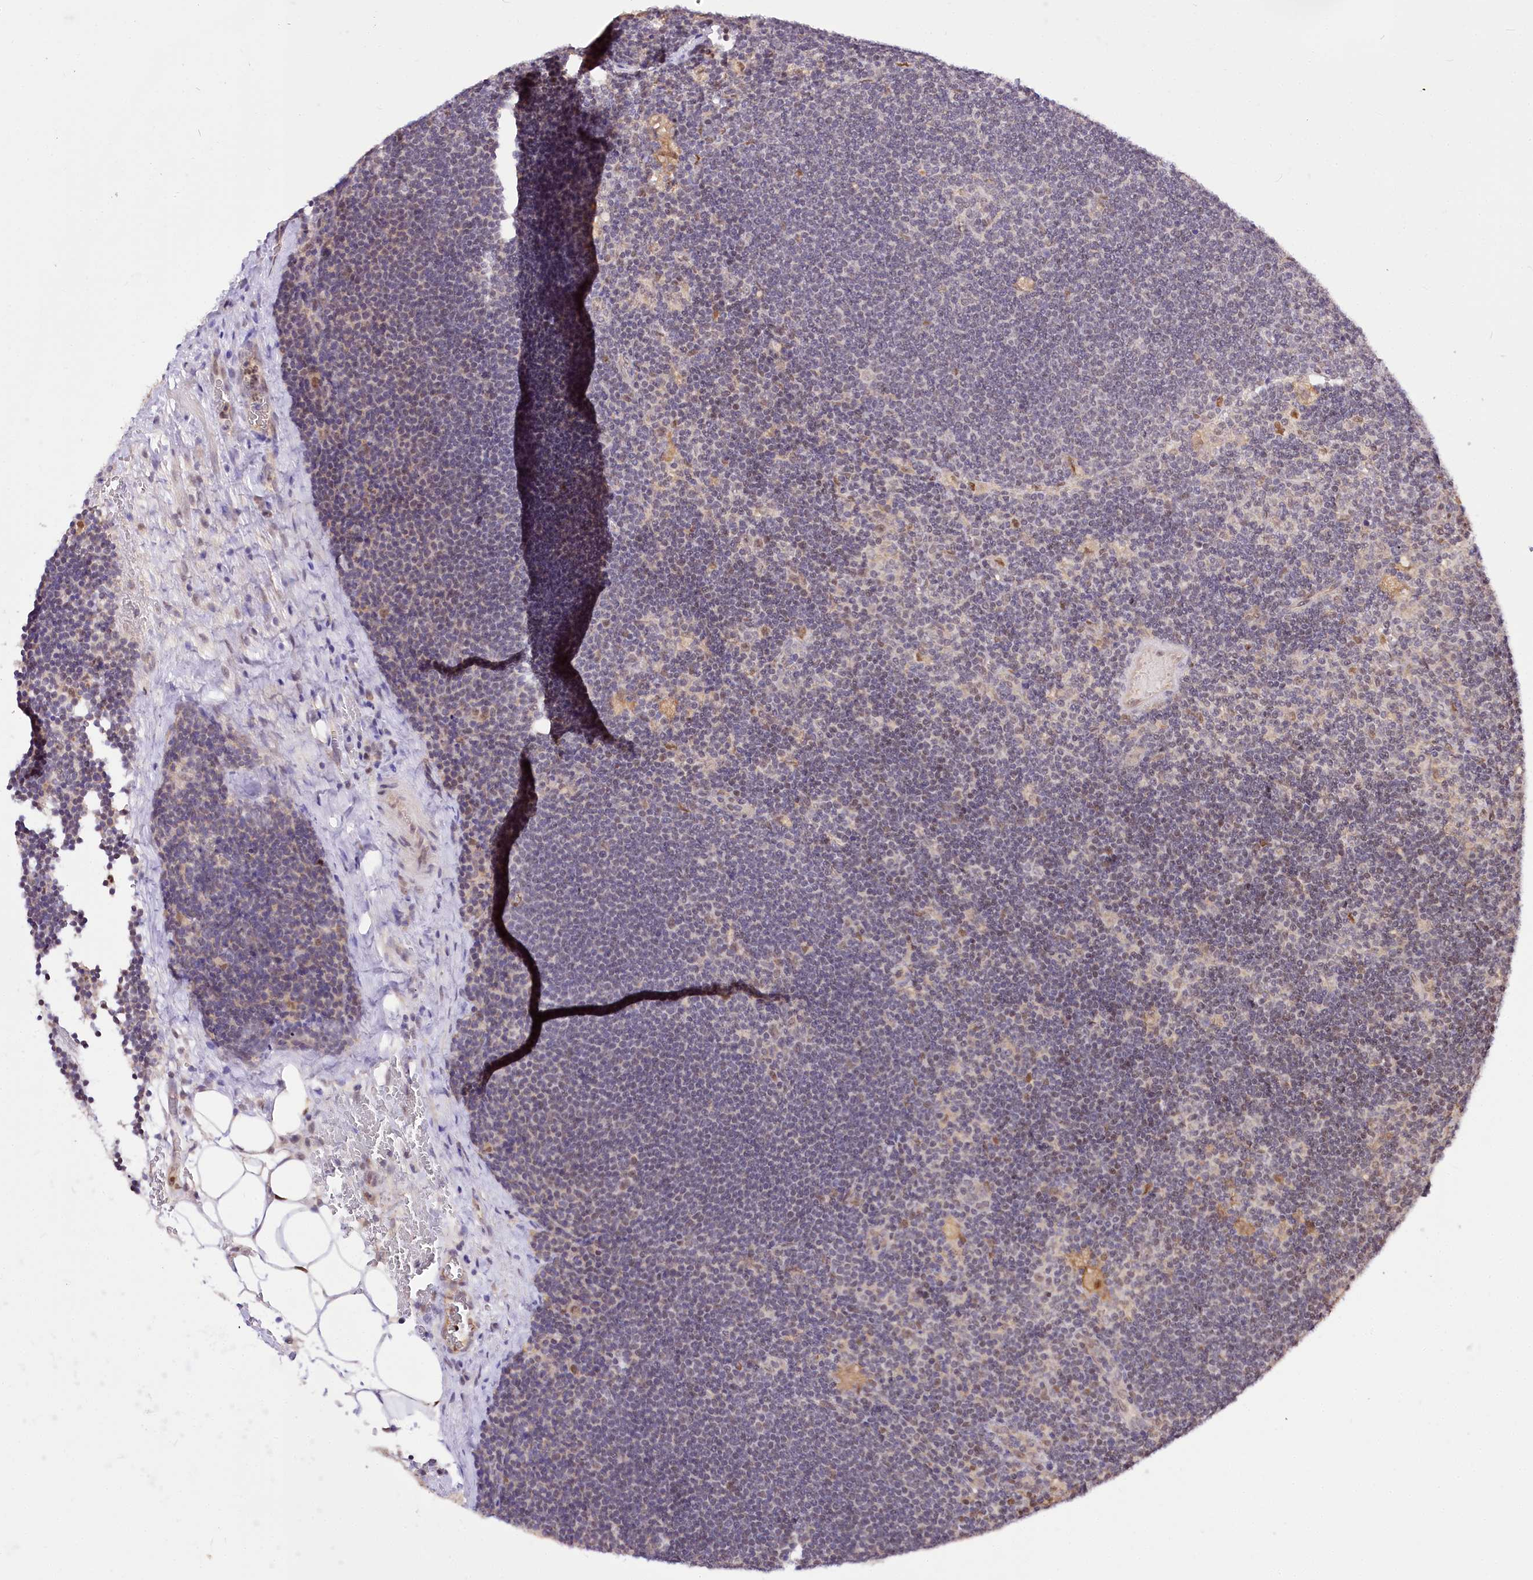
{"staining": {"intensity": "negative", "quantity": "none", "location": "none"}, "tissue": "lymph node", "cell_type": "Germinal center cells", "image_type": "normal", "snomed": [{"axis": "morphology", "description": "Normal tissue, NOS"}, {"axis": "topography", "description": "Lymph node"}], "caption": "Immunohistochemical staining of unremarkable human lymph node displays no significant positivity in germinal center cells.", "gene": "GNL3L", "patient": {"sex": "male", "age": 24}}